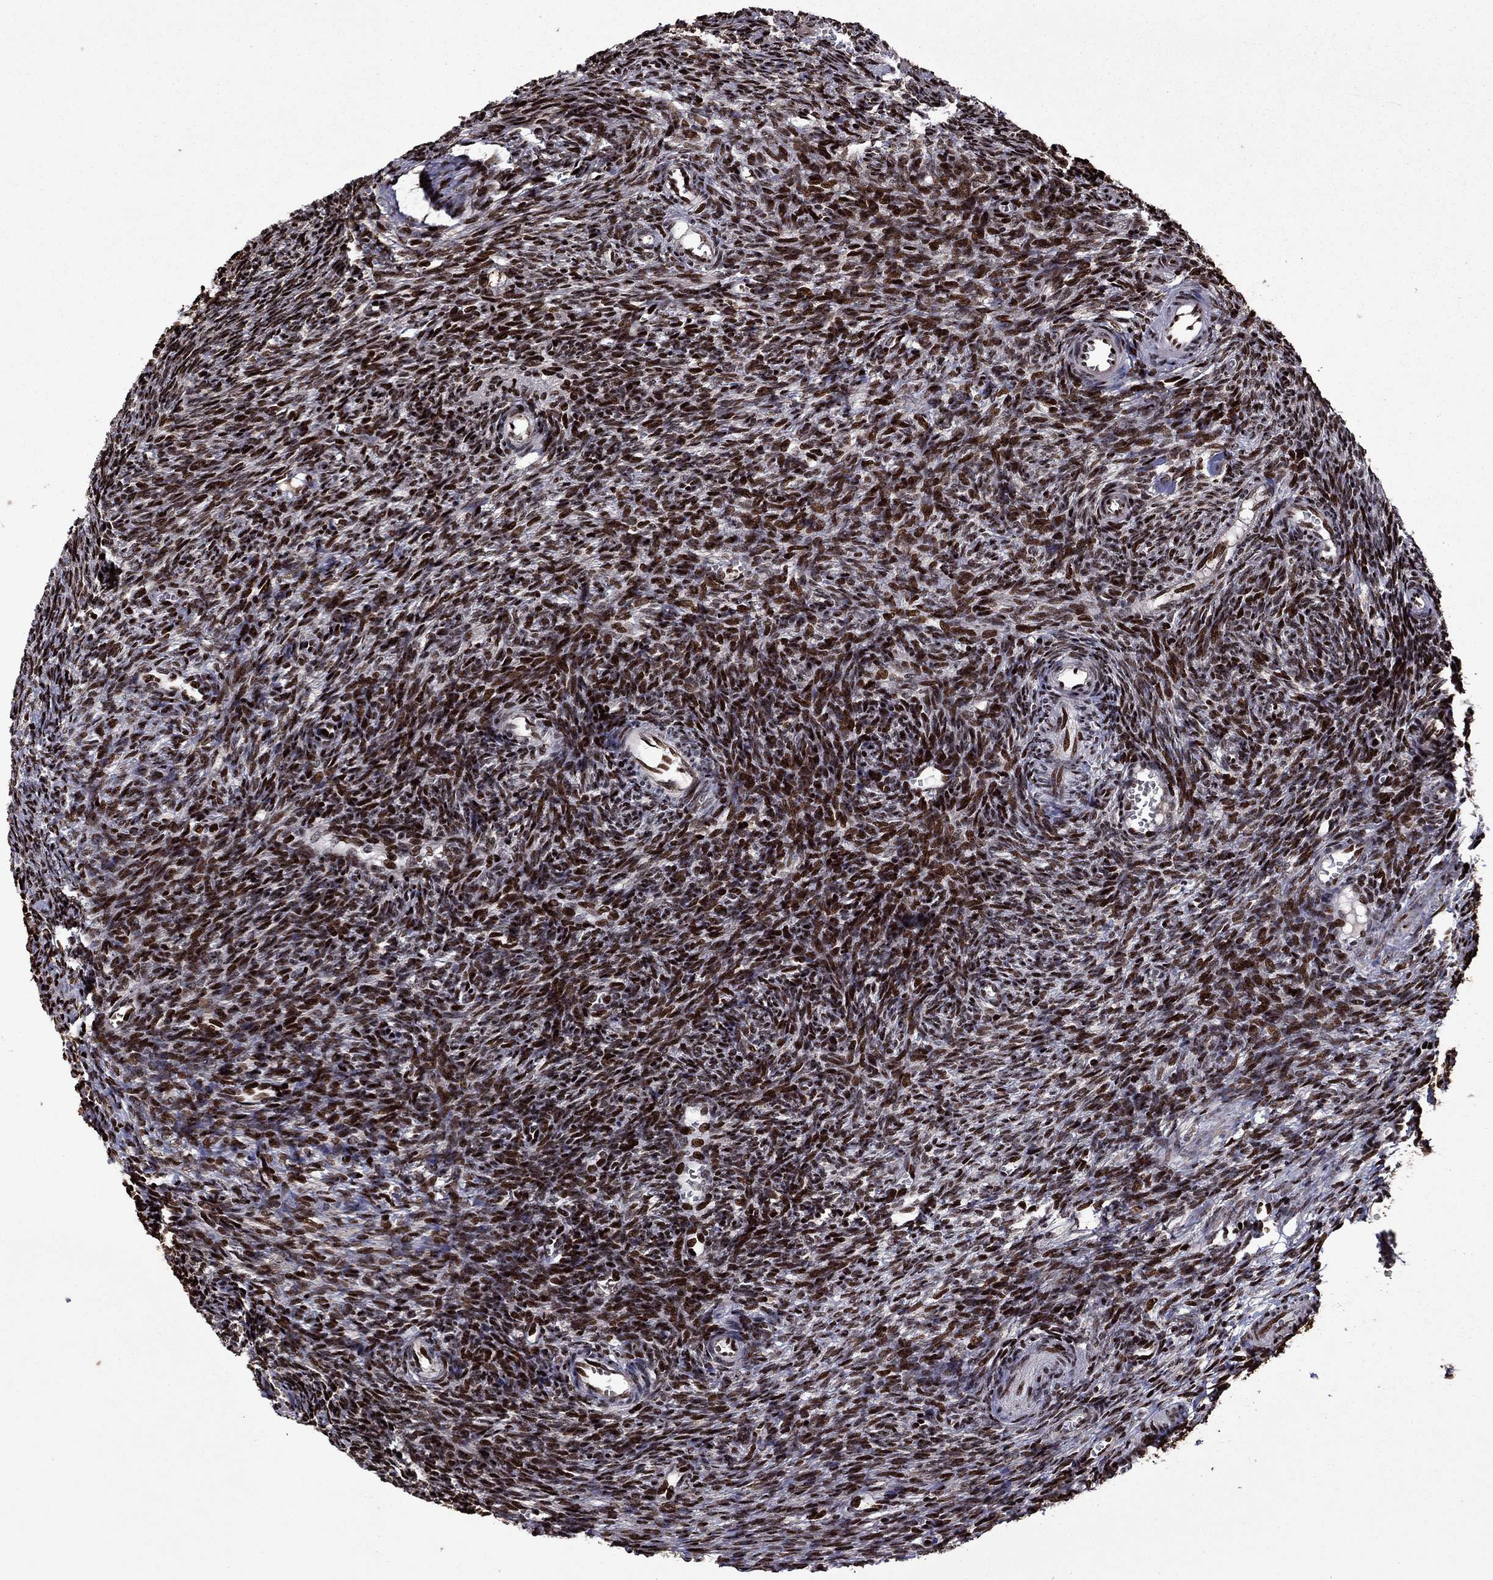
{"staining": {"intensity": "strong", "quantity": "<25%", "location": "nuclear"}, "tissue": "ovary", "cell_type": "Follicle cells", "image_type": "normal", "snomed": [{"axis": "morphology", "description": "Normal tissue, NOS"}, {"axis": "topography", "description": "Ovary"}], "caption": "Immunohistochemistry histopathology image of benign ovary: human ovary stained using immunohistochemistry demonstrates medium levels of strong protein expression localized specifically in the nuclear of follicle cells, appearing as a nuclear brown color.", "gene": "LIMK1", "patient": {"sex": "female", "age": 27}}